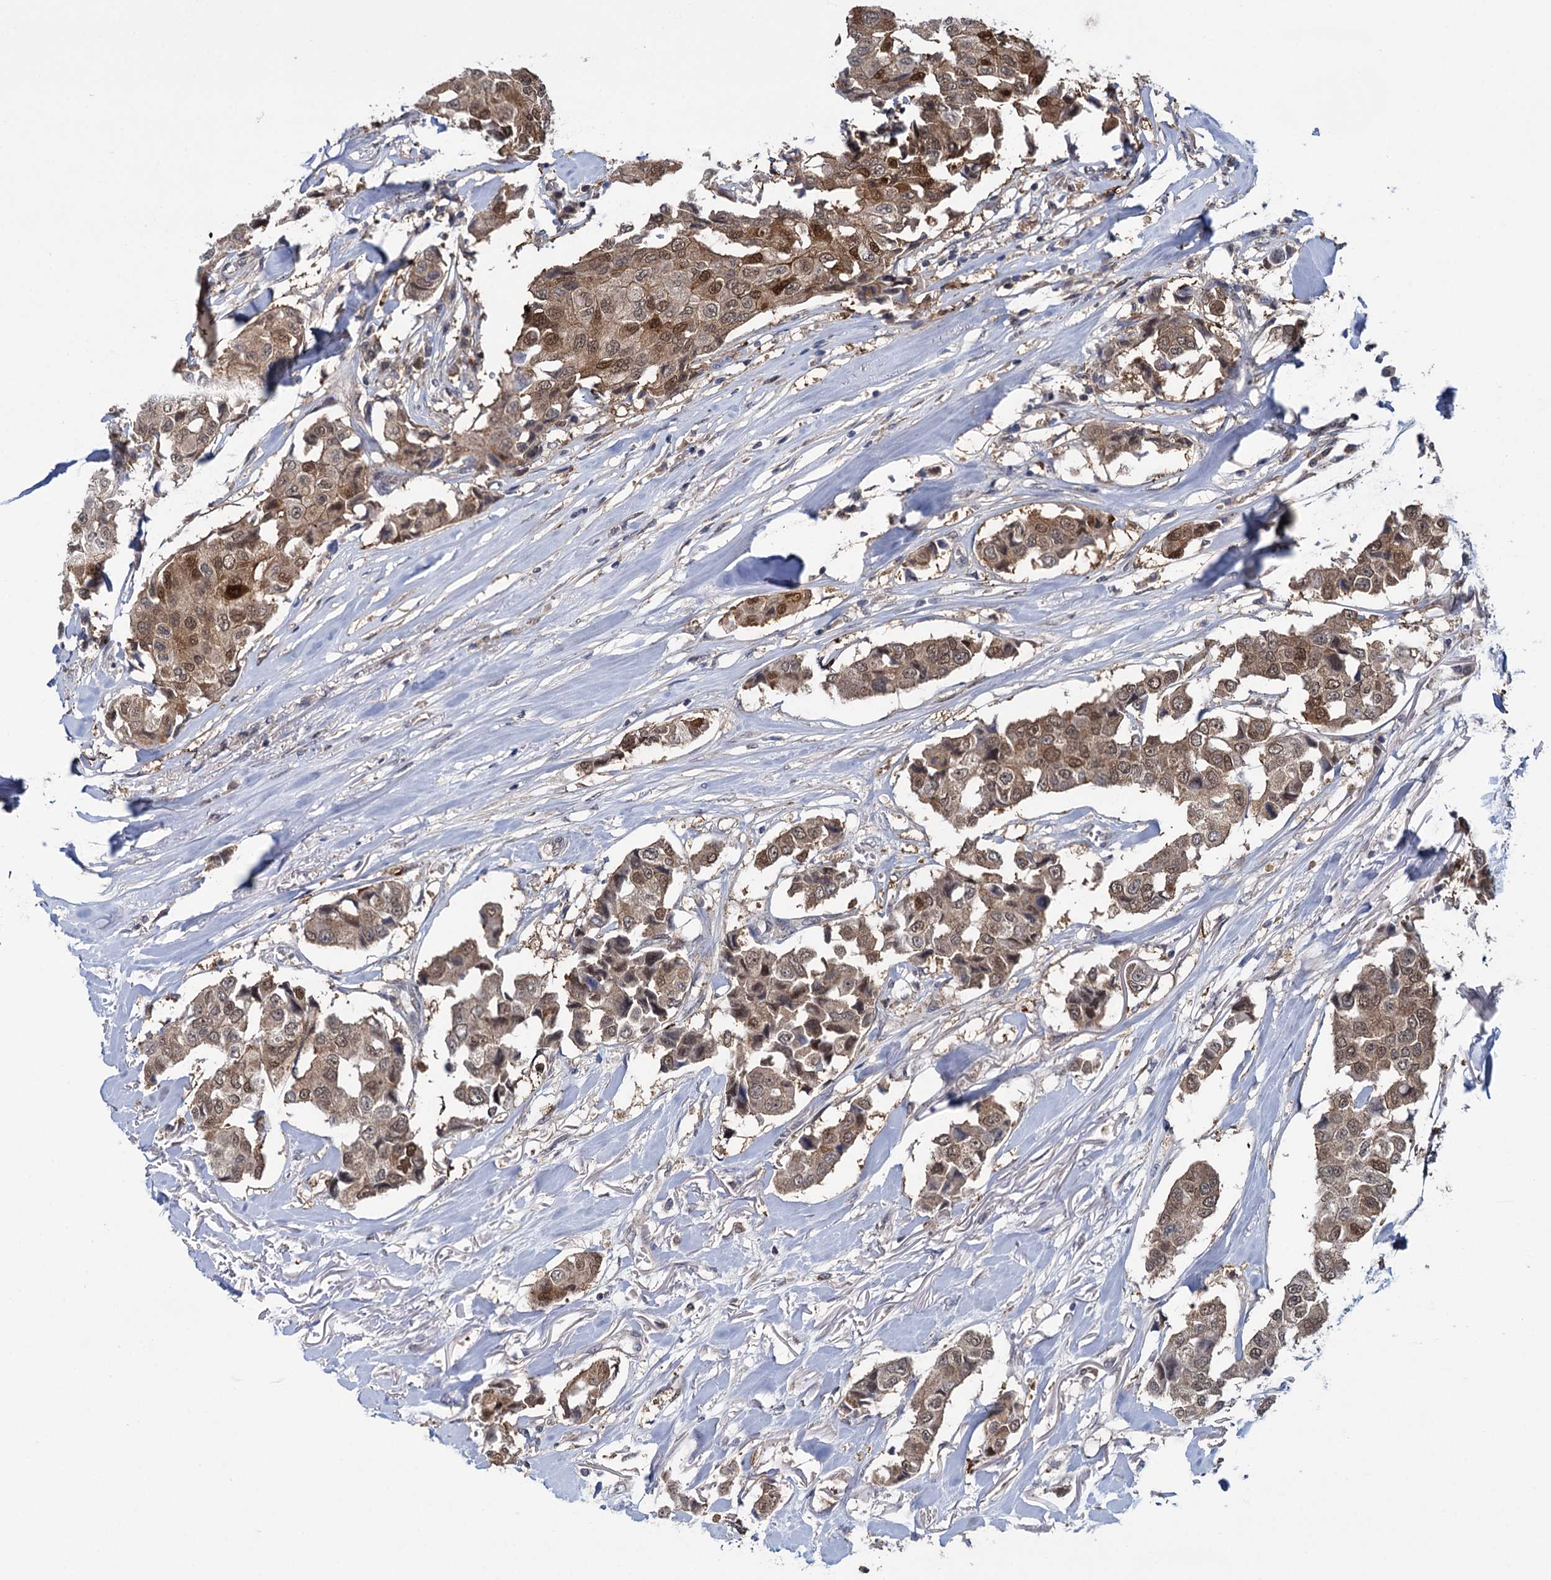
{"staining": {"intensity": "moderate", "quantity": ">75%", "location": "cytoplasmic/membranous,nuclear"}, "tissue": "breast cancer", "cell_type": "Tumor cells", "image_type": "cancer", "snomed": [{"axis": "morphology", "description": "Duct carcinoma"}, {"axis": "topography", "description": "Breast"}], "caption": "The histopathology image exhibits immunohistochemical staining of breast cancer. There is moderate cytoplasmic/membranous and nuclear expression is present in approximately >75% of tumor cells. The staining is performed using DAB brown chromogen to label protein expression. The nuclei are counter-stained blue using hematoxylin.", "gene": "GLO1", "patient": {"sex": "female", "age": 80}}